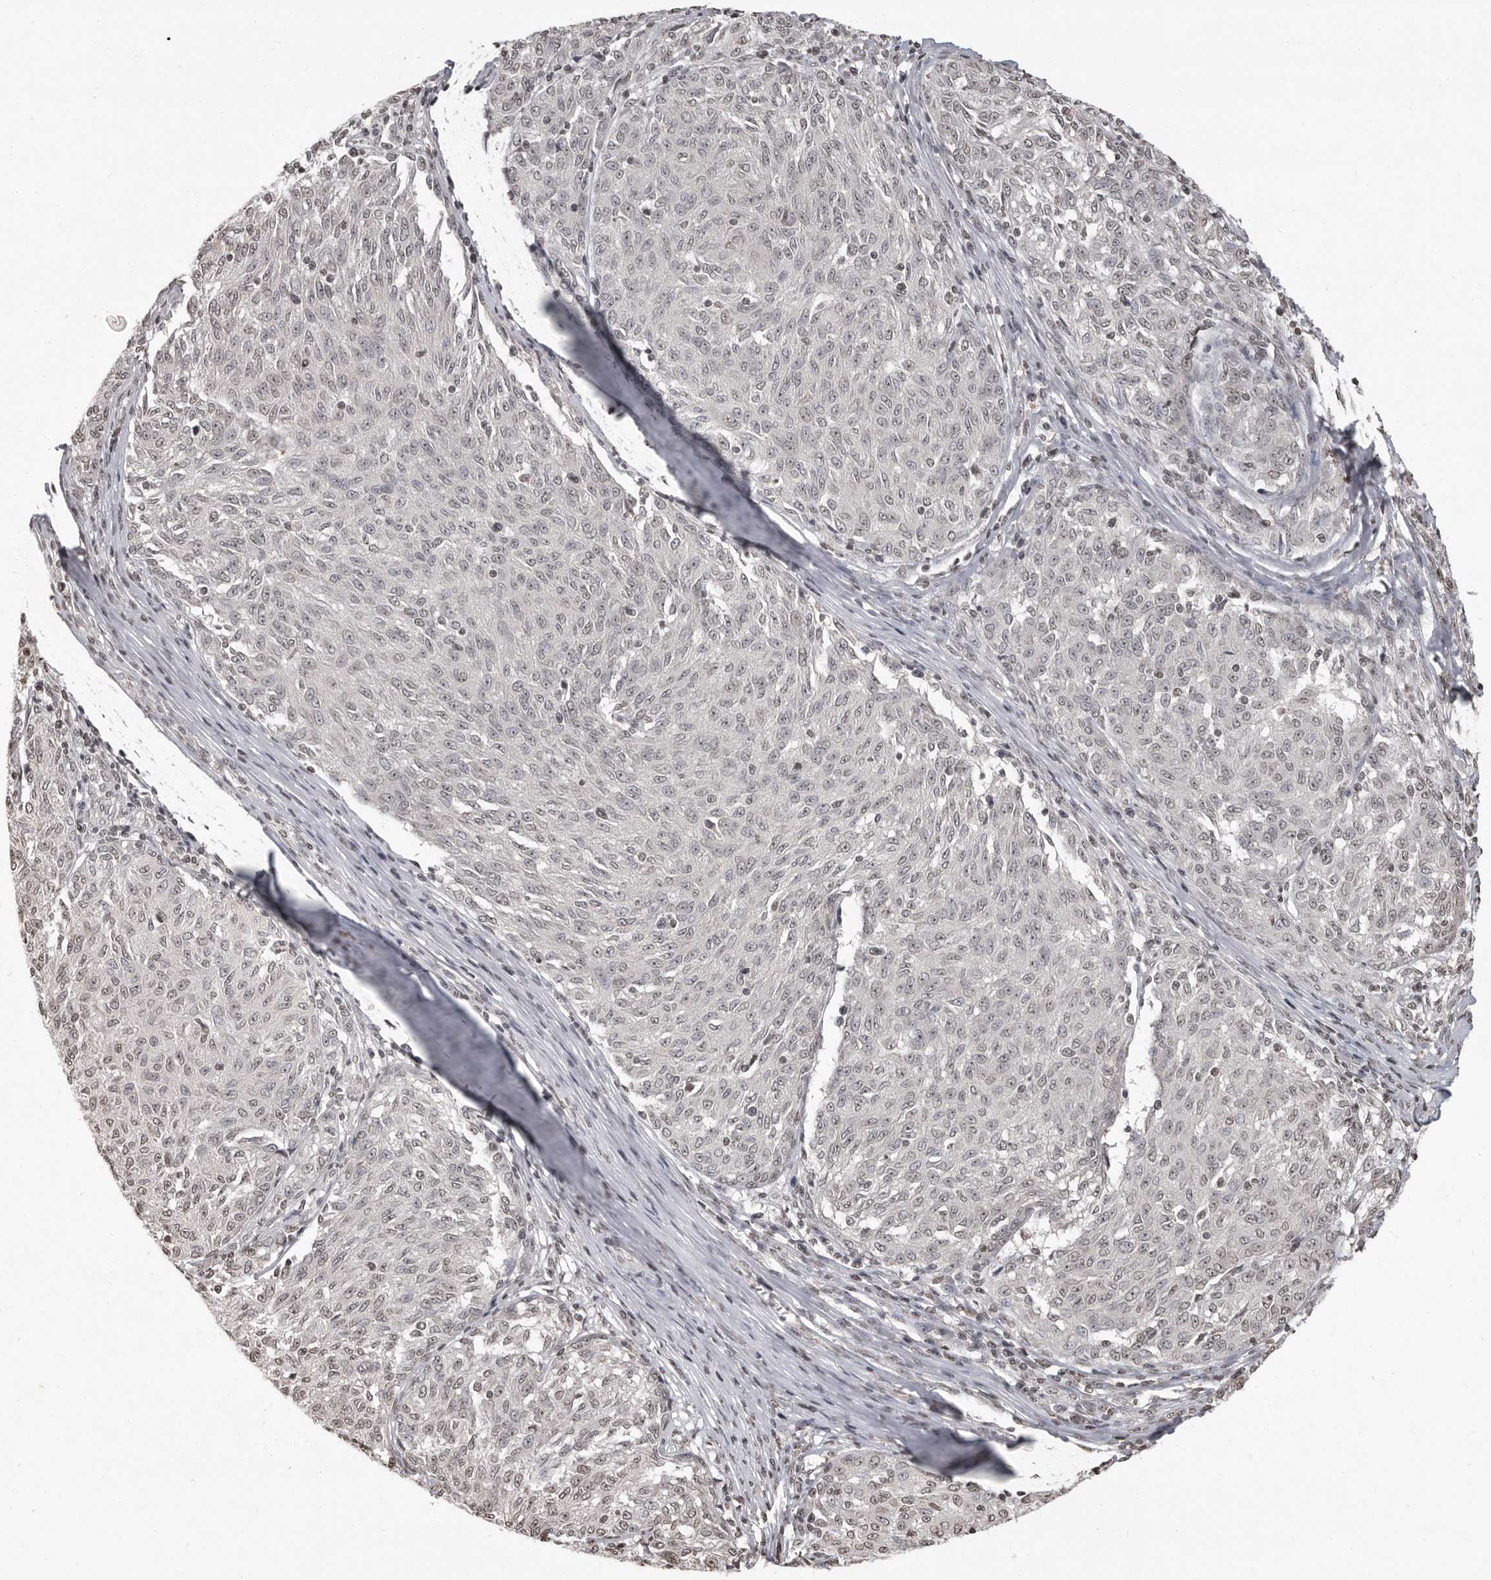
{"staining": {"intensity": "negative", "quantity": "none", "location": "none"}, "tissue": "melanoma", "cell_type": "Tumor cells", "image_type": "cancer", "snomed": [{"axis": "morphology", "description": "Malignant melanoma, NOS"}, {"axis": "topography", "description": "Skin"}], "caption": "Immunohistochemical staining of human melanoma reveals no significant staining in tumor cells.", "gene": "WDR45", "patient": {"sex": "female", "age": 72}}